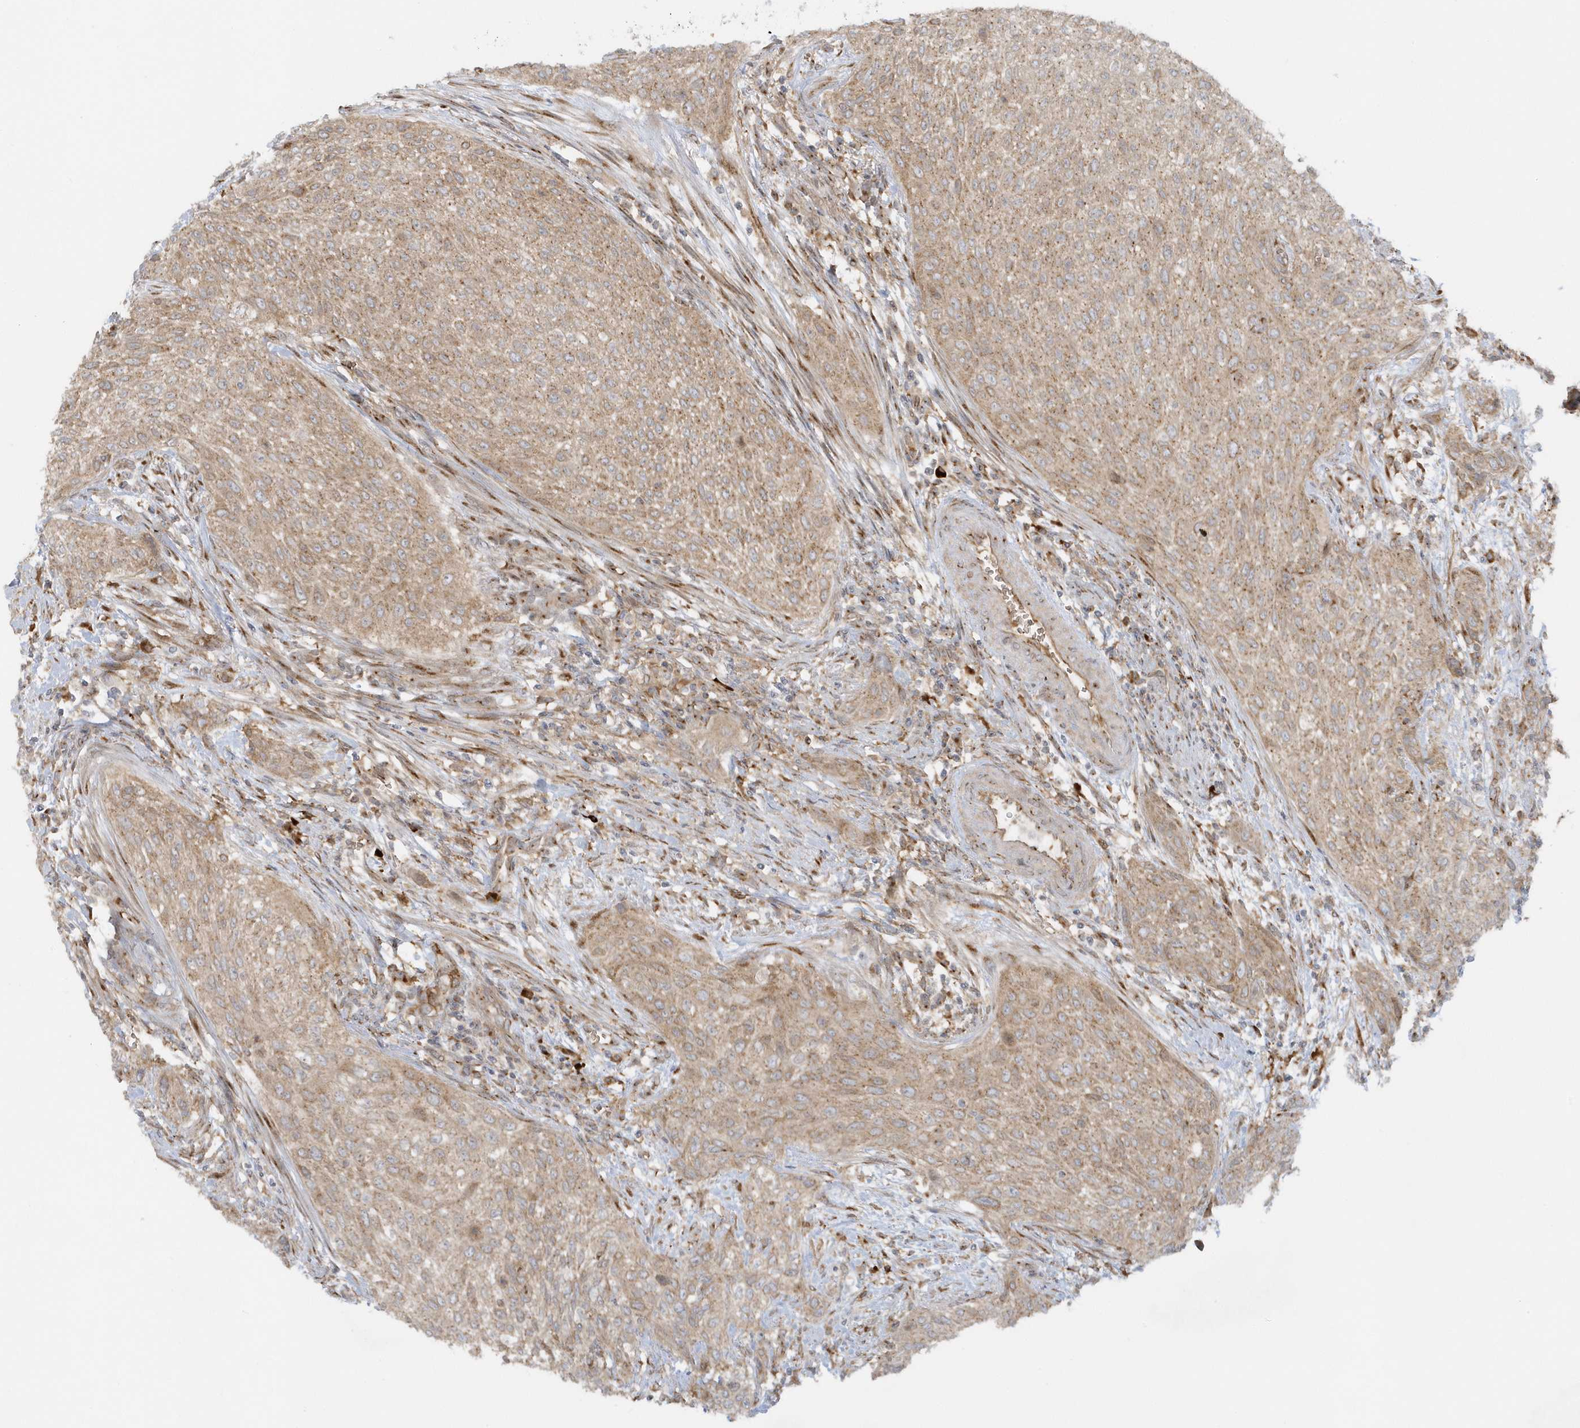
{"staining": {"intensity": "moderate", "quantity": ">75%", "location": "cytoplasmic/membranous"}, "tissue": "urothelial cancer", "cell_type": "Tumor cells", "image_type": "cancer", "snomed": [{"axis": "morphology", "description": "Urothelial carcinoma, High grade"}, {"axis": "topography", "description": "Urinary bladder"}], "caption": "Immunohistochemical staining of human urothelial cancer demonstrates medium levels of moderate cytoplasmic/membranous staining in about >75% of tumor cells. The staining was performed using DAB, with brown indicating positive protein expression. Nuclei are stained blue with hematoxylin.", "gene": "RPP40", "patient": {"sex": "male", "age": 35}}